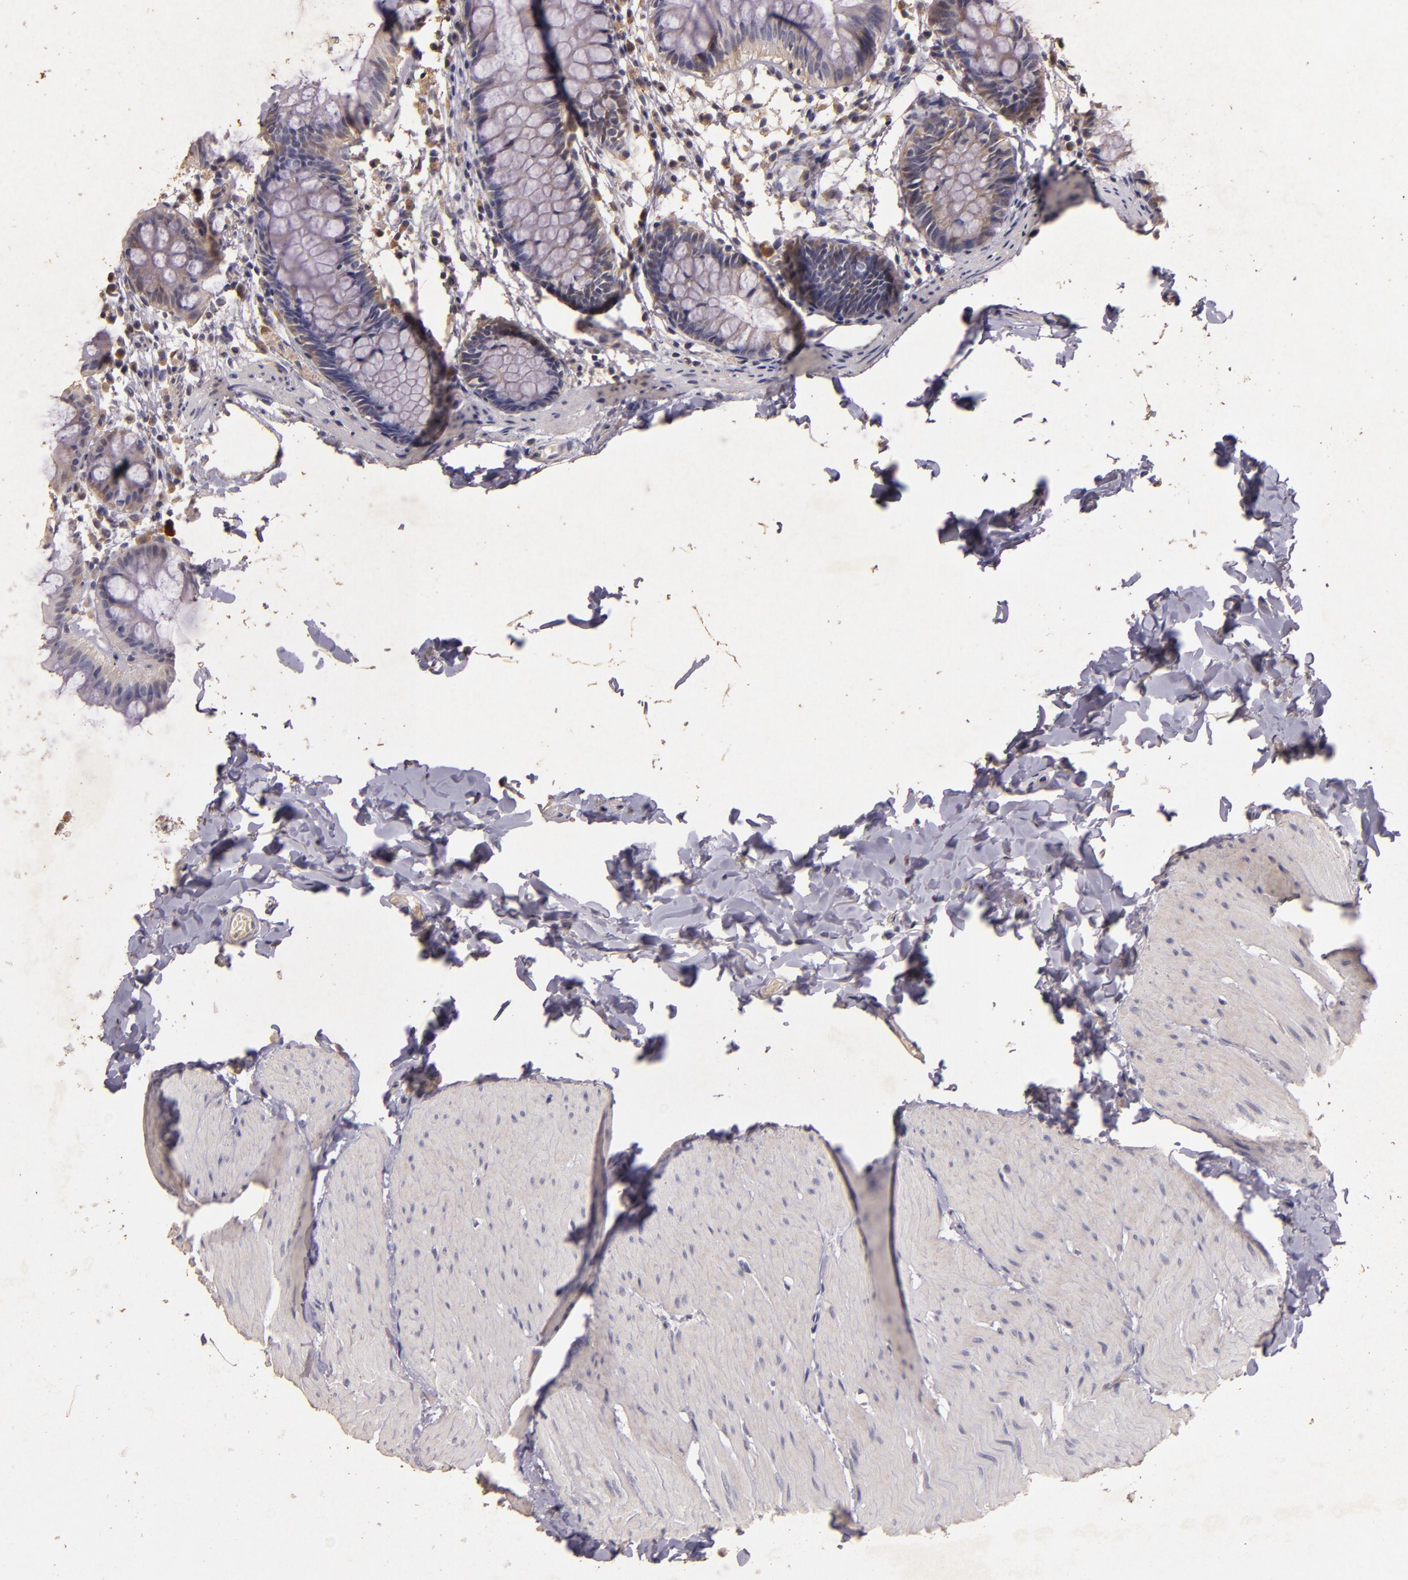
{"staining": {"intensity": "weak", "quantity": ">75%", "location": "cytoplasmic/membranous"}, "tissue": "colon", "cell_type": "Endothelial cells", "image_type": "normal", "snomed": [{"axis": "morphology", "description": "Normal tissue, NOS"}, {"axis": "topography", "description": "Smooth muscle"}, {"axis": "topography", "description": "Colon"}], "caption": "Colon stained for a protein reveals weak cytoplasmic/membranous positivity in endothelial cells. The staining was performed using DAB, with brown indicating positive protein expression. Nuclei are stained blue with hematoxylin.", "gene": "BCL2L13", "patient": {"sex": "male", "age": 67}}